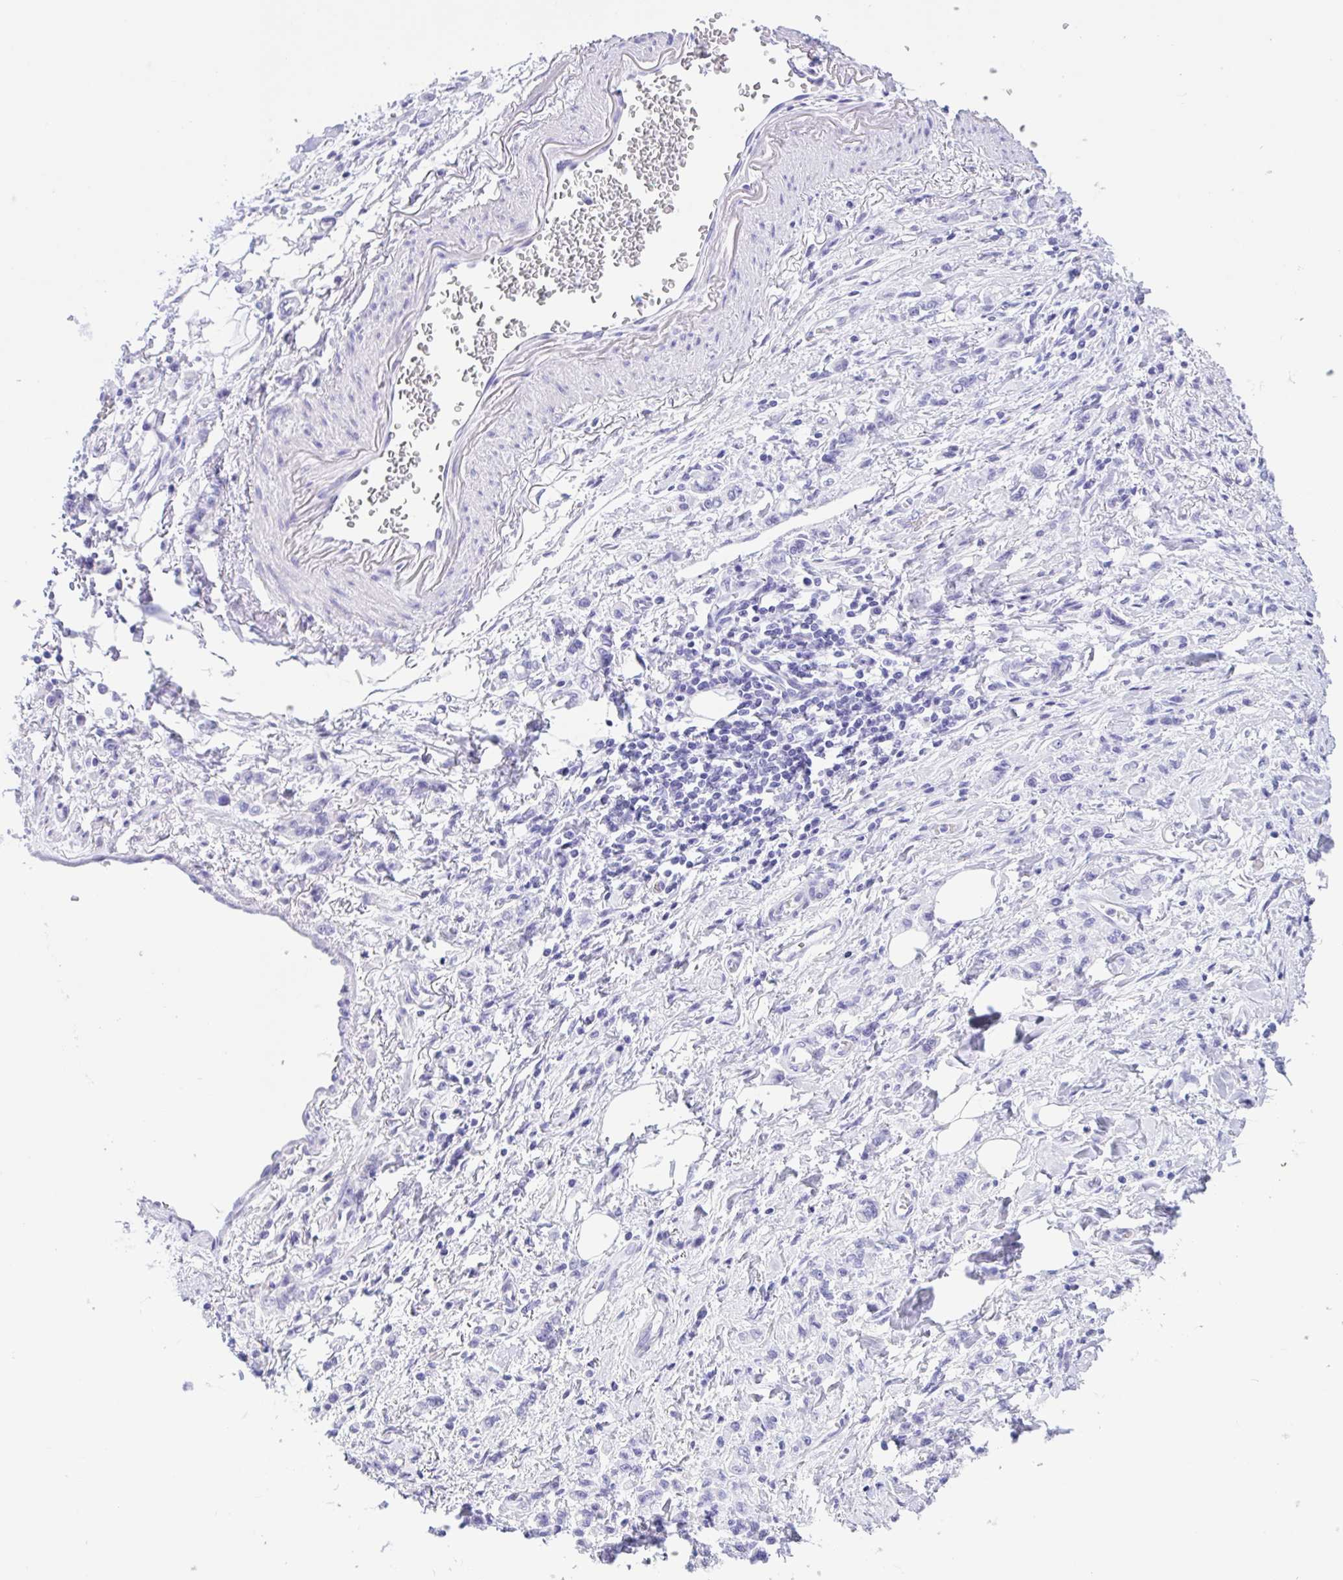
{"staining": {"intensity": "negative", "quantity": "none", "location": "none"}, "tissue": "stomach cancer", "cell_type": "Tumor cells", "image_type": "cancer", "snomed": [{"axis": "morphology", "description": "Adenocarcinoma, NOS"}, {"axis": "topography", "description": "Stomach"}], "caption": "Image shows no protein expression in tumor cells of adenocarcinoma (stomach) tissue. (Brightfield microscopy of DAB (3,3'-diaminobenzidine) immunohistochemistry (IHC) at high magnification).", "gene": "IAPP", "patient": {"sex": "male", "age": 77}}